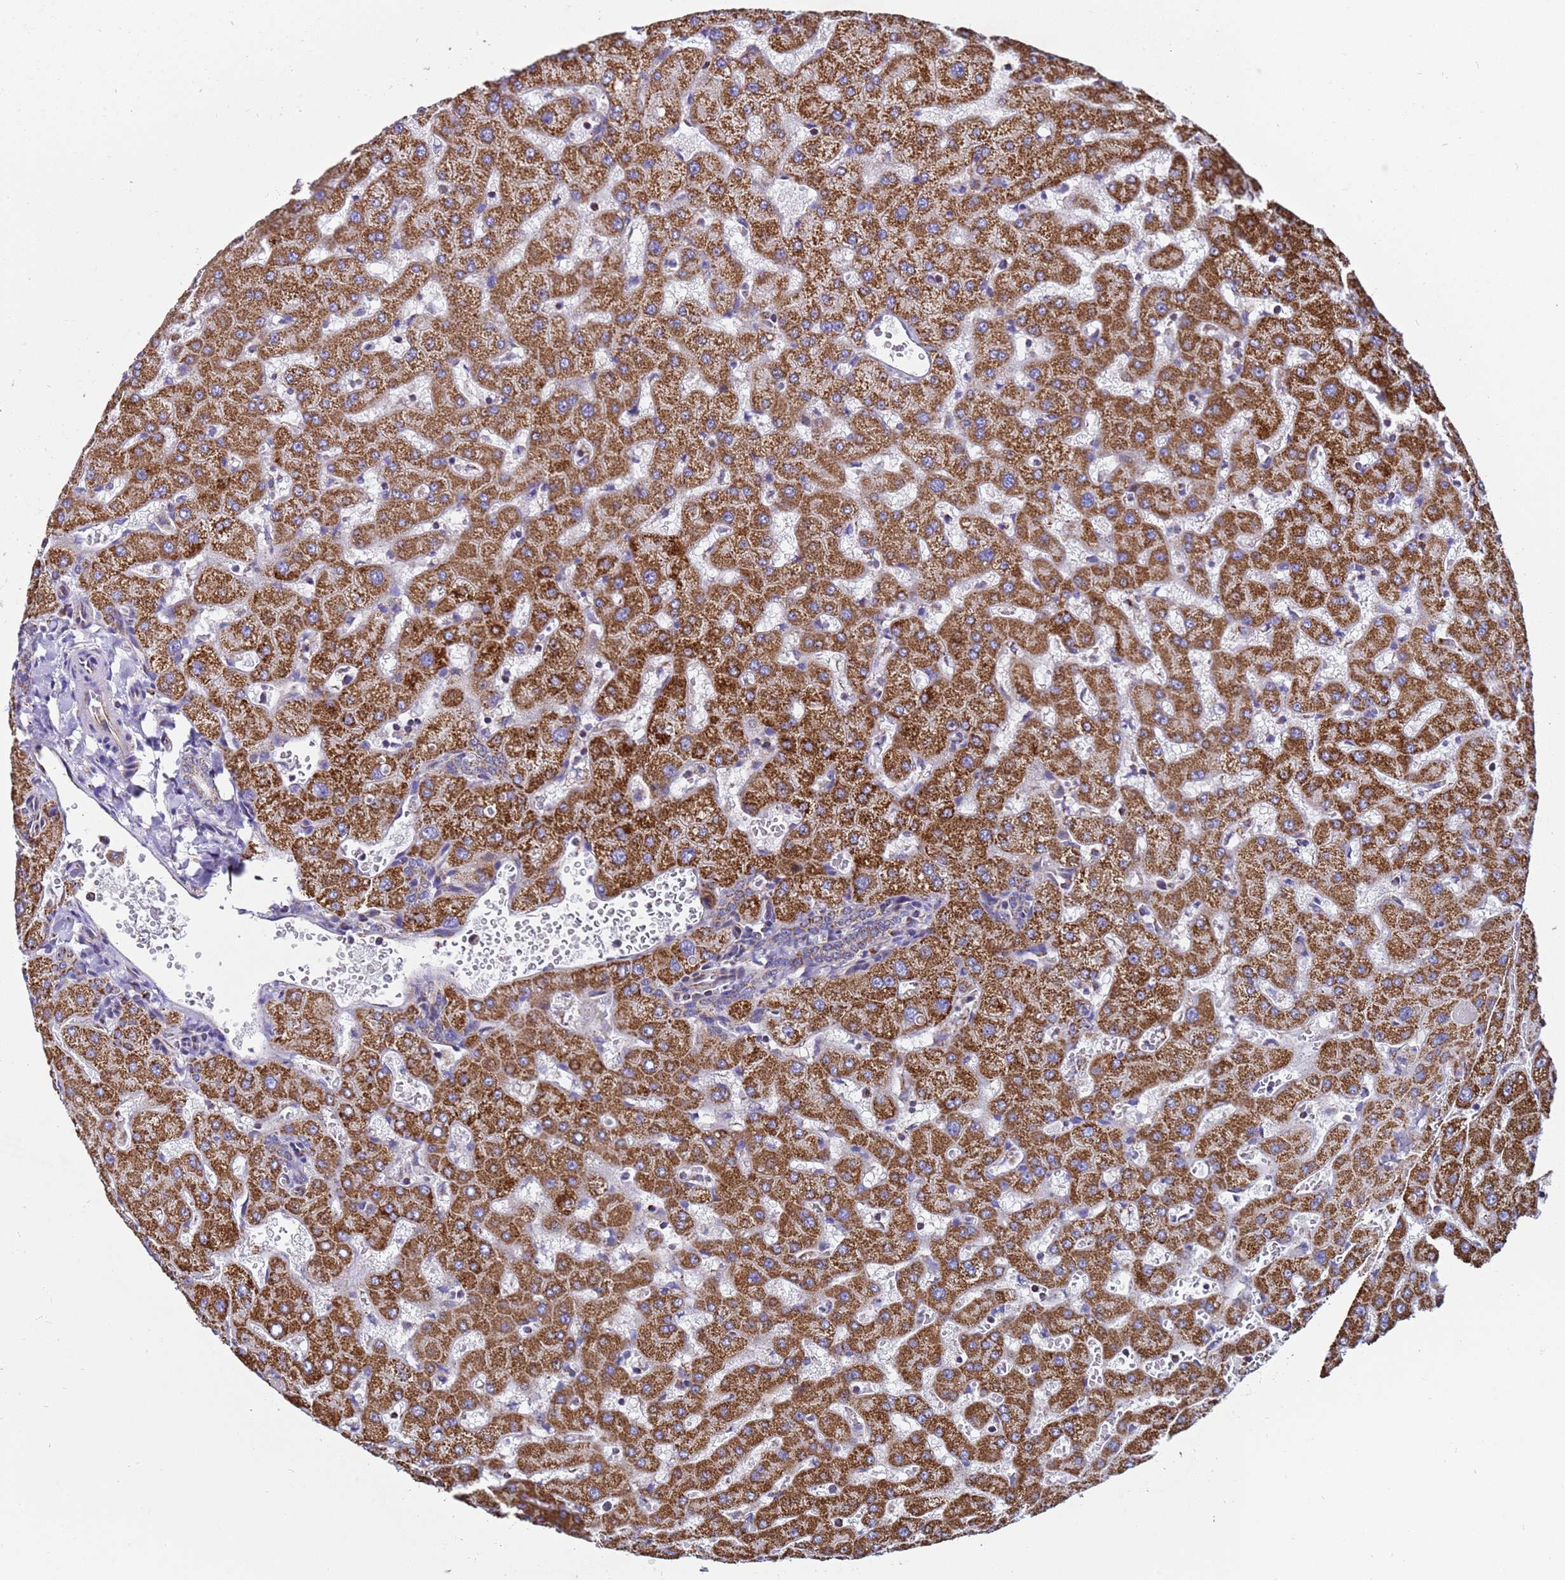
{"staining": {"intensity": "moderate", "quantity": ">75%", "location": "cytoplasmic/membranous"}, "tissue": "liver", "cell_type": "Cholangiocytes", "image_type": "normal", "snomed": [{"axis": "morphology", "description": "Normal tissue, NOS"}, {"axis": "topography", "description": "Liver"}], "caption": "Protein analysis of normal liver exhibits moderate cytoplasmic/membranous expression in approximately >75% of cholangiocytes. (DAB (3,3'-diaminobenzidine) = brown stain, brightfield microscopy at high magnification).", "gene": "MRPS12", "patient": {"sex": "female", "age": 63}}